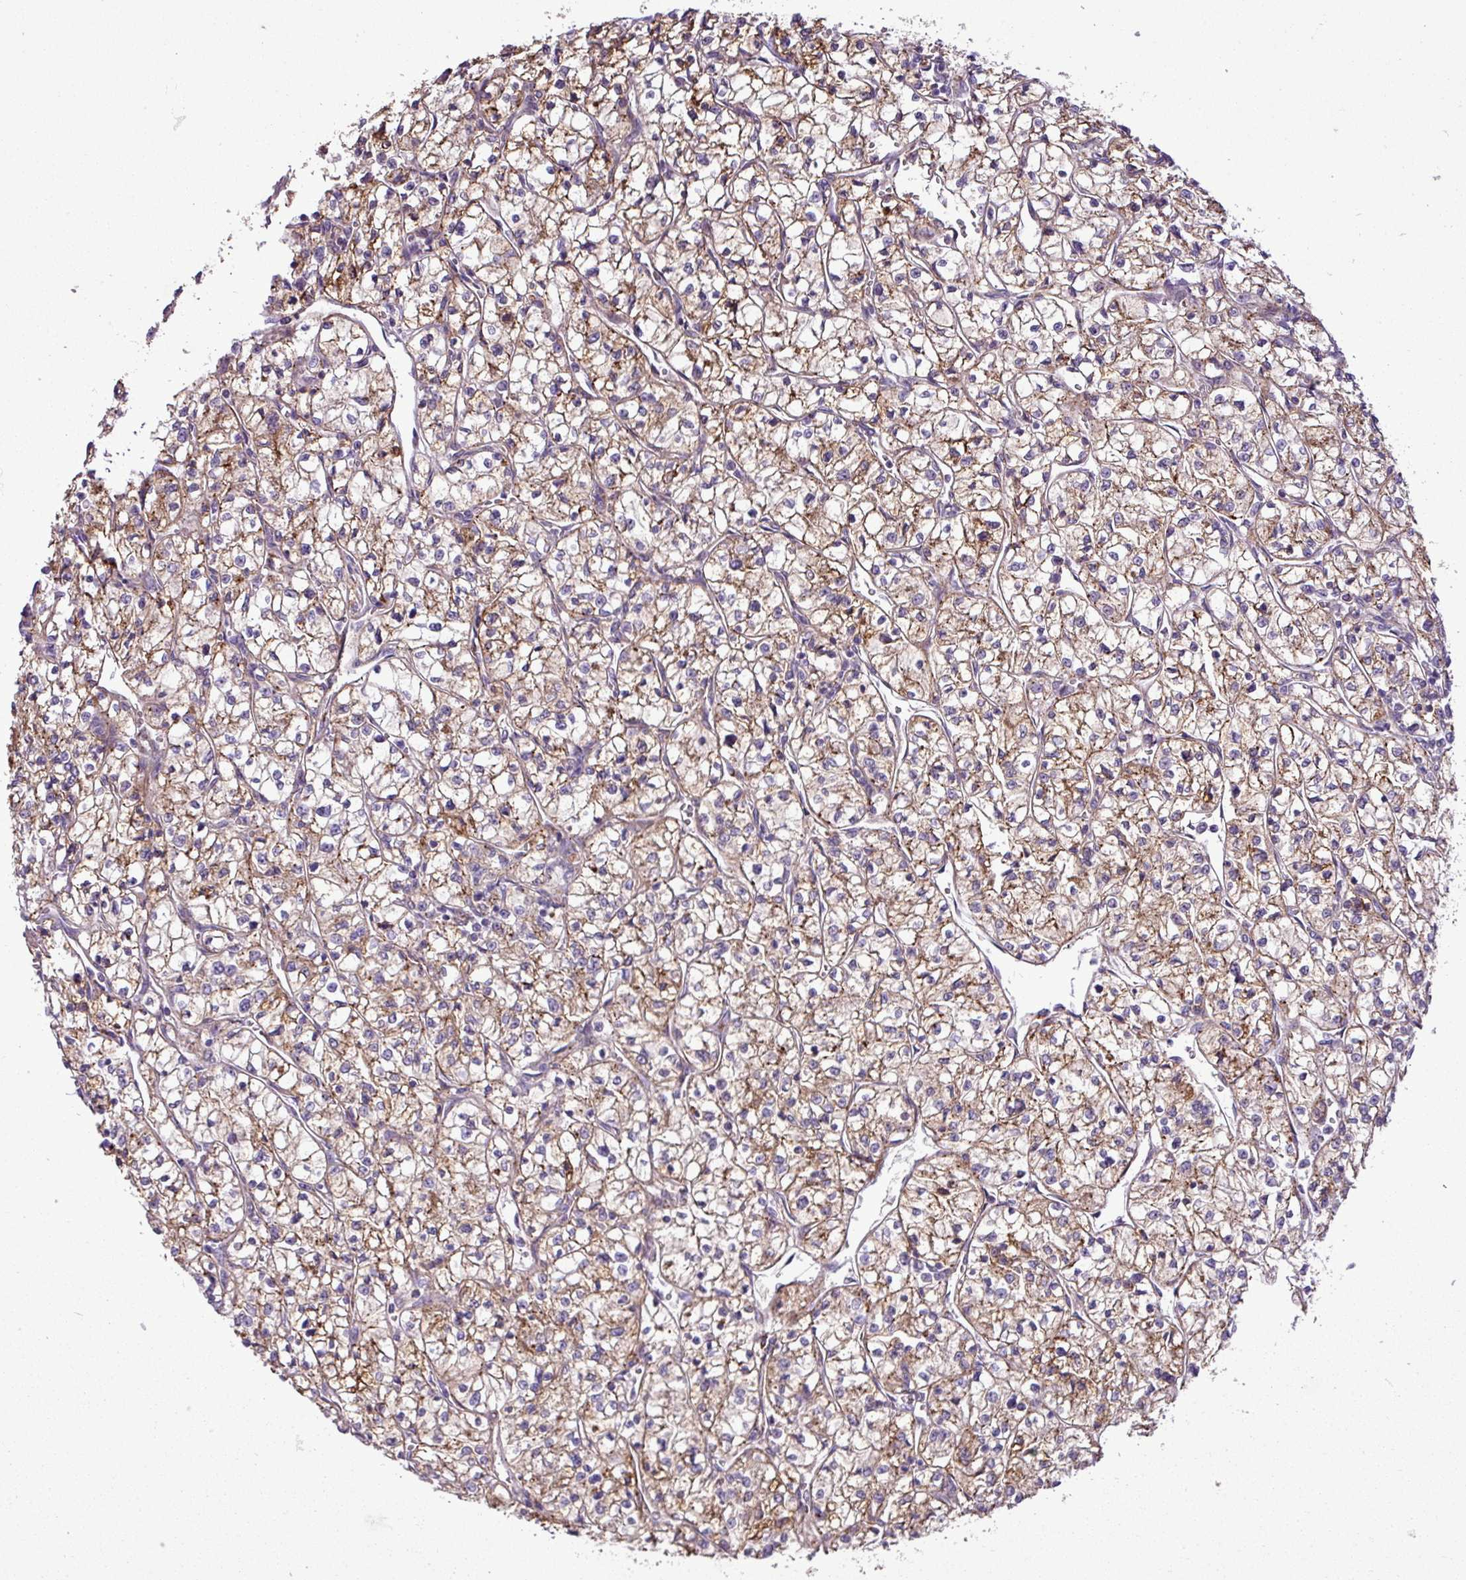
{"staining": {"intensity": "moderate", "quantity": ">75%", "location": "cytoplasmic/membranous"}, "tissue": "renal cancer", "cell_type": "Tumor cells", "image_type": "cancer", "snomed": [{"axis": "morphology", "description": "Adenocarcinoma, NOS"}, {"axis": "topography", "description": "Kidney"}], "caption": "Brown immunohistochemical staining in renal cancer (adenocarcinoma) reveals moderate cytoplasmic/membranous expression in approximately >75% of tumor cells. (Brightfield microscopy of DAB IHC at high magnification).", "gene": "XIAP", "patient": {"sex": "female", "age": 64}}